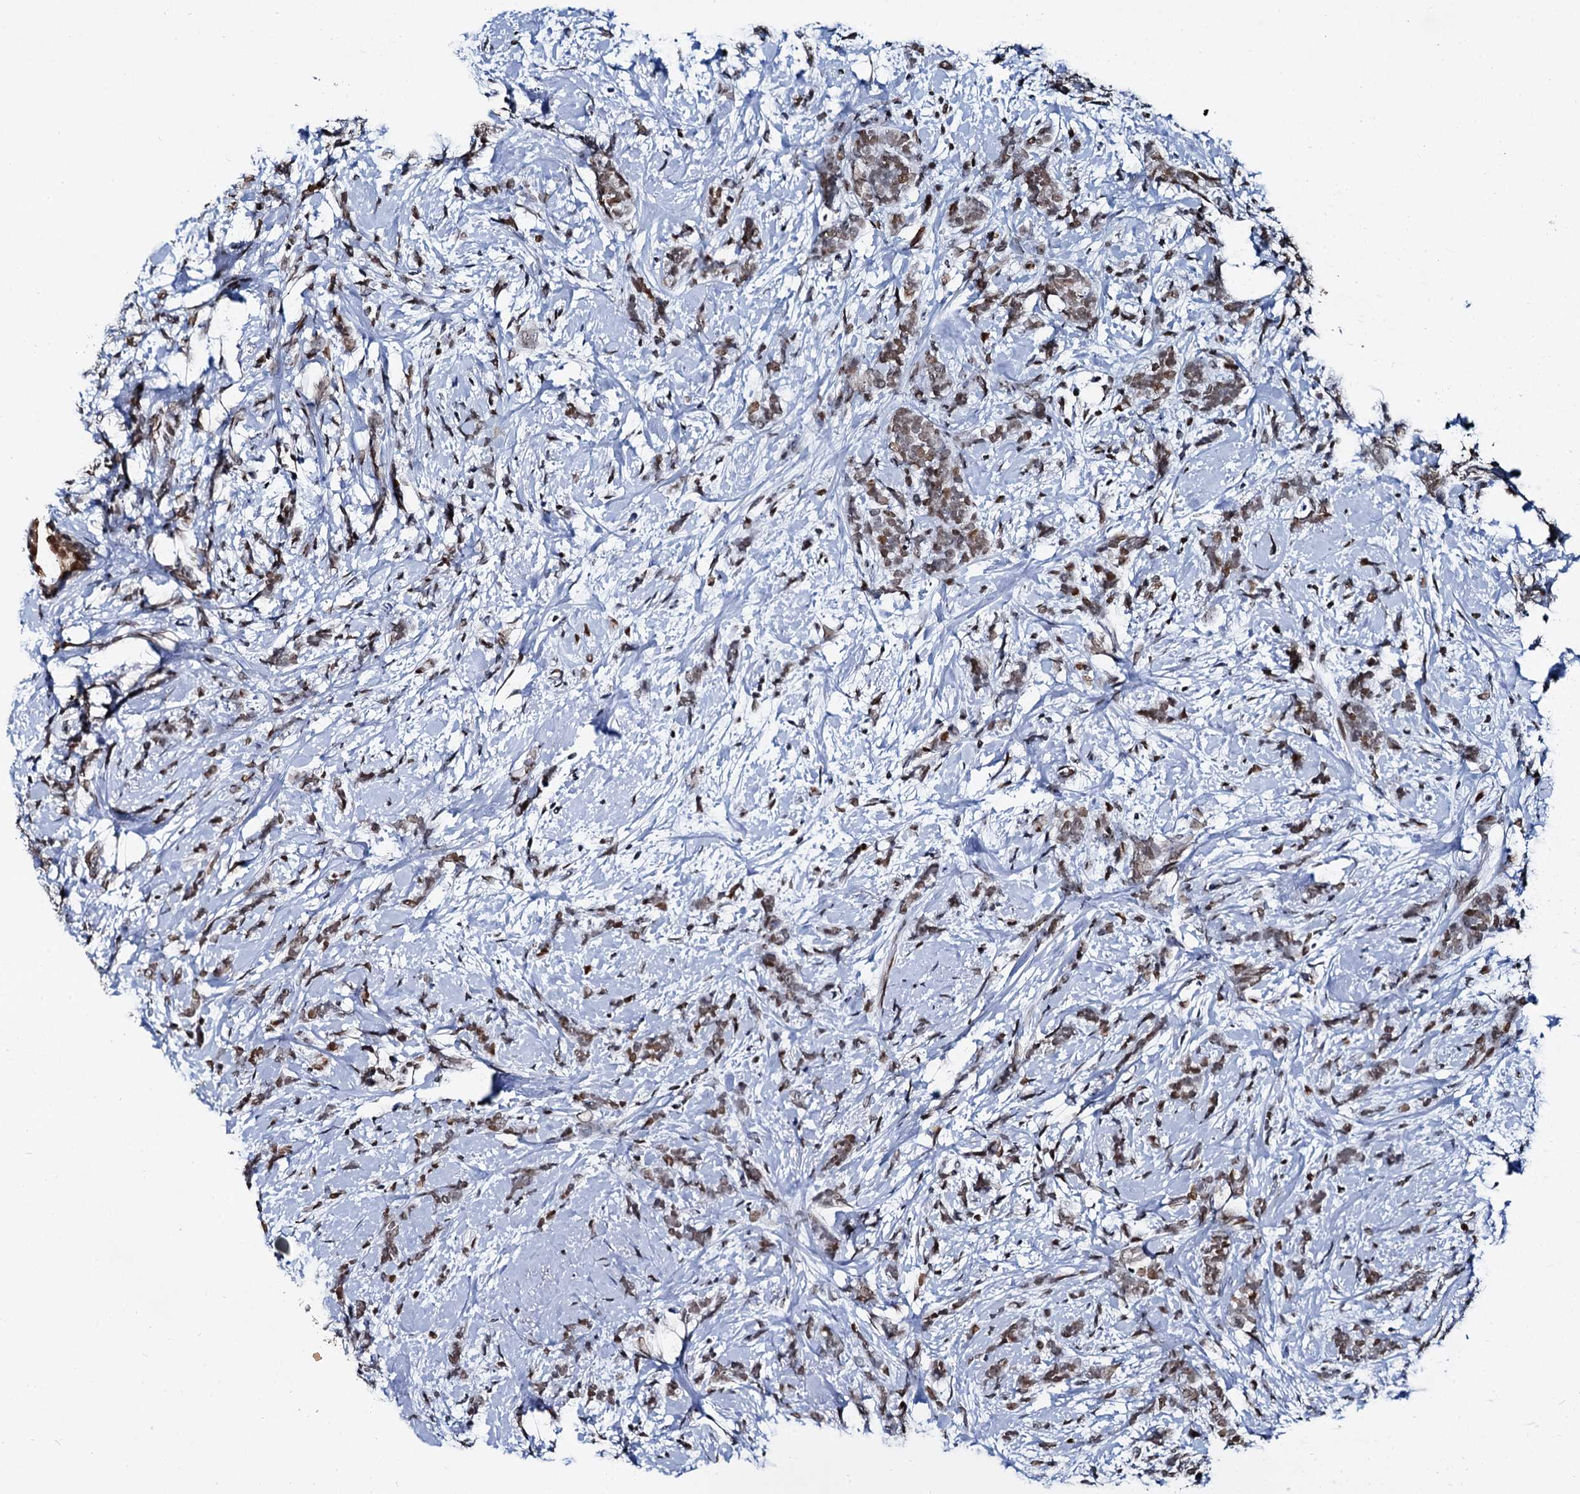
{"staining": {"intensity": "weak", "quantity": ">75%", "location": "nuclear"}, "tissue": "breast cancer", "cell_type": "Tumor cells", "image_type": "cancer", "snomed": [{"axis": "morphology", "description": "Lobular carcinoma"}, {"axis": "topography", "description": "Breast"}], "caption": "This is an image of immunohistochemistry staining of lobular carcinoma (breast), which shows weak staining in the nuclear of tumor cells.", "gene": "CMAS", "patient": {"sex": "female", "age": 58}}